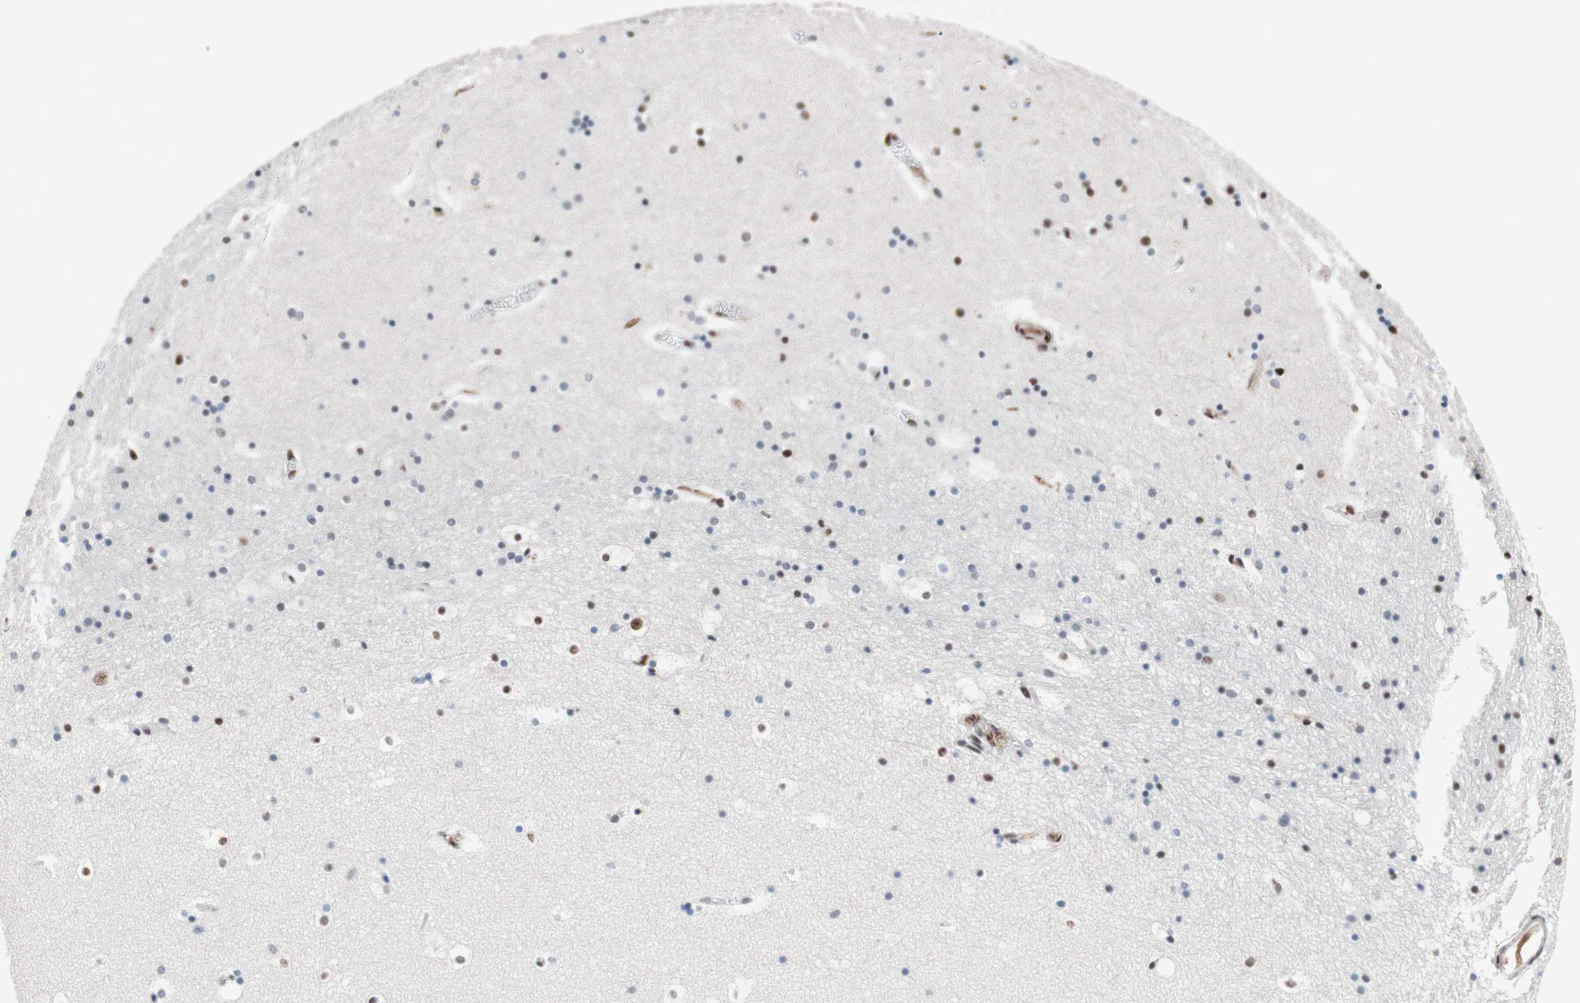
{"staining": {"intensity": "strong", "quantity": "<25%", "location": "nuclear"}, "tissue": "hippocampus", "cell_type": "Glial cells", "image_type": "normal", "snomed": [{"axis": "morphology", "description": "Normal tissue, NOS"}, {"axis": "topography", "description": "Hippocampus"}], "caption": "Glial cells show strong nuclear expression in about <25% of cells in normal hippocampus. (Brightfield microscopy of DAB IHC at high magnification).", "gene": "TLE1", "patient": {"sex": "male", "age": 45}}